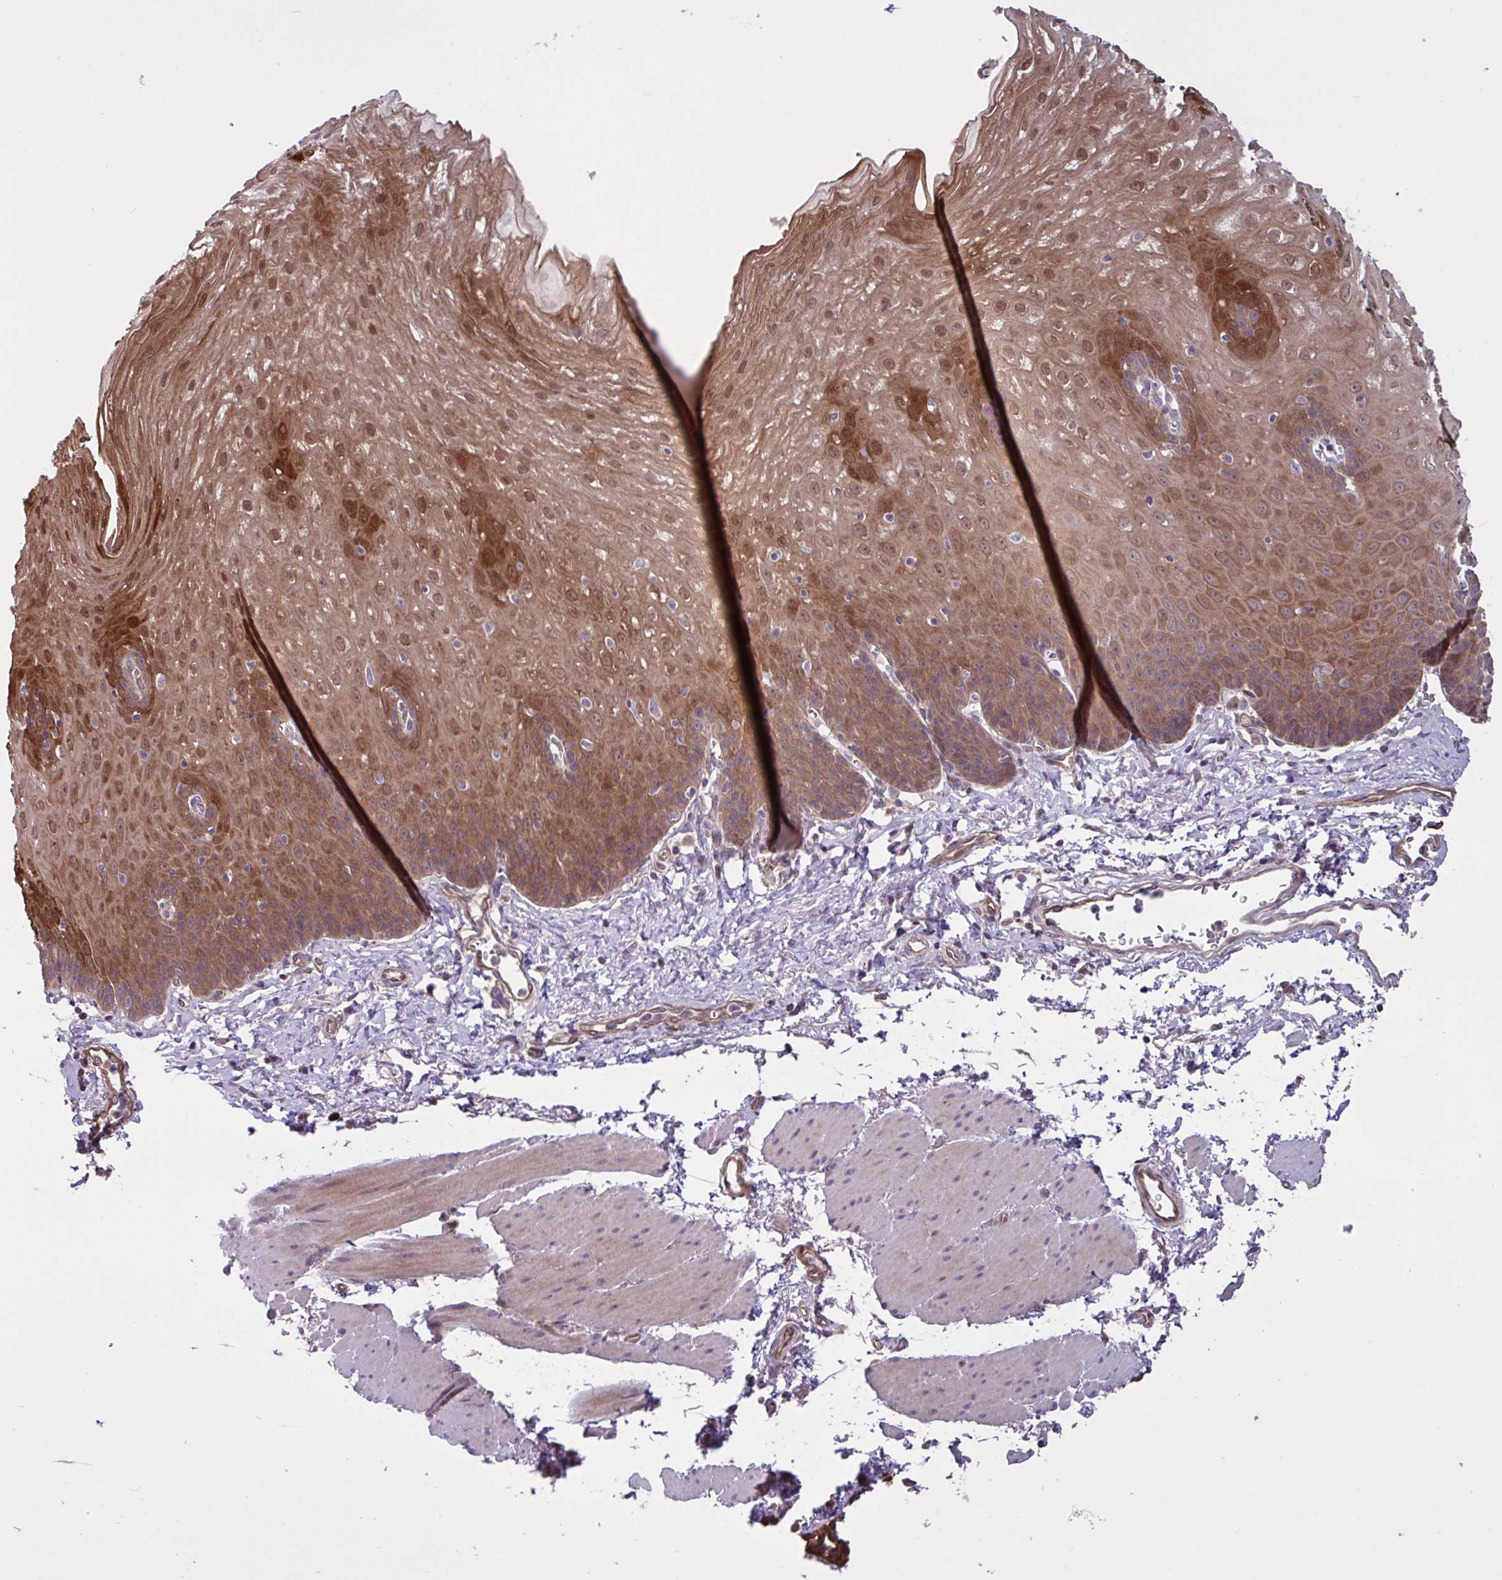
{"staining": {"intensity": "strong", "quantity": ">75%", "location": "cytoplasmic/membranous,nuclear"}, "tissue": "esophagus", "cell_type": "Squamous epithelial cells", "image_type": "normal", "snomed": [{"axis": "morphology", "description": "Normal tissue, NOS"}, {"axis": "topography", "description": "Esophagus"}], "caption": "This image exhibits unremarkable esophagus stained with immunohistochemistry (IHC) to label a protein in brown. The cytoplasmic/membranous,nuclear of squamous epithelial cells show strong positivity for the protein. Nuclei are counter-stained blue.", "gene": "GLTP", "patient": {"sex": "female", "age": 81}}